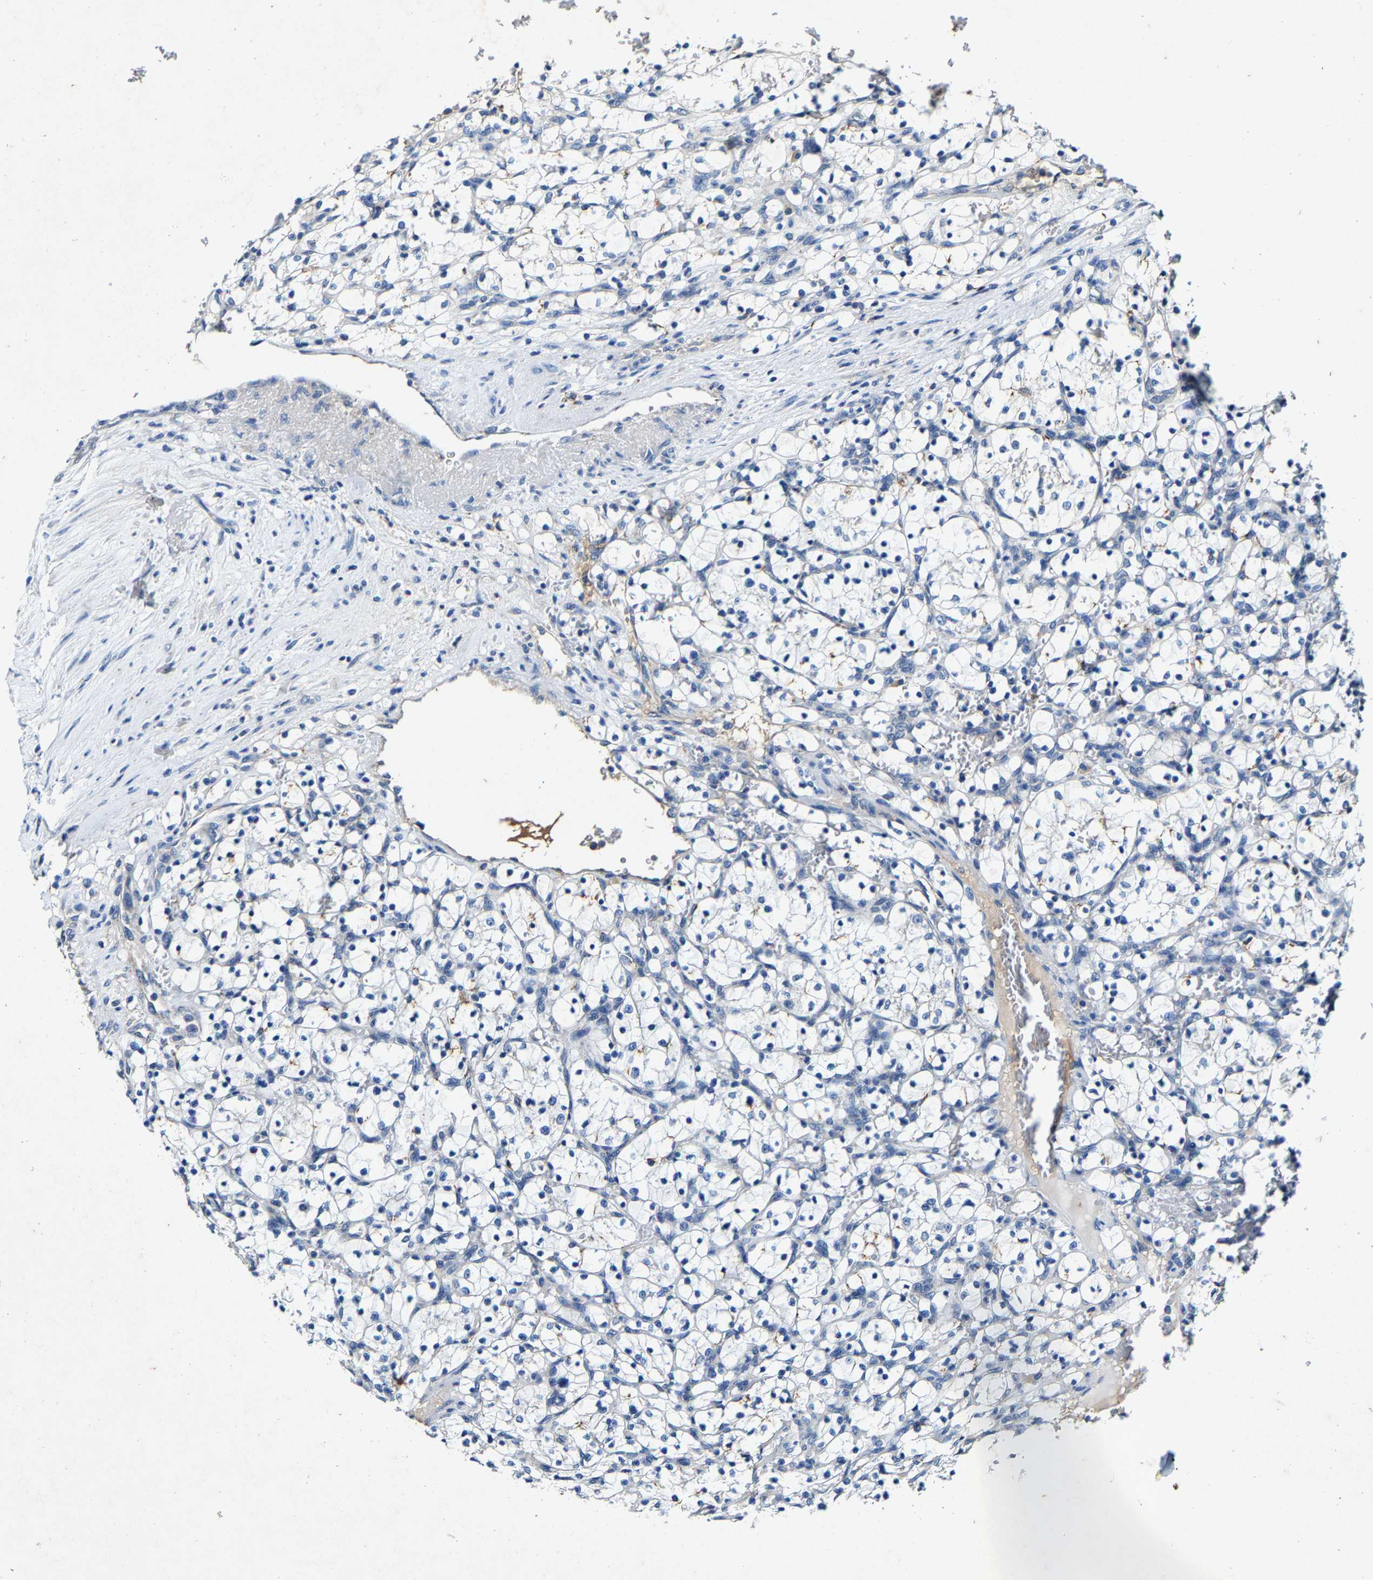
{"staining": {"intensity": "negative", "quantity": "none", "location": "none"}, "tissue": "renal cancer", "cell_type": "Tumor cells", "image_type": "cancer", "snomed": [{"axis": "morphology", "description": "Adenocarcinoma, NOS"}, {"axis": "topography", "description": "Kidney"}], "caption": "Tumor cells show no significant staining in adenocarcinoma (renal).", "gene": "SLC25A25", "patient": {"sex": "female", "age": 69}}